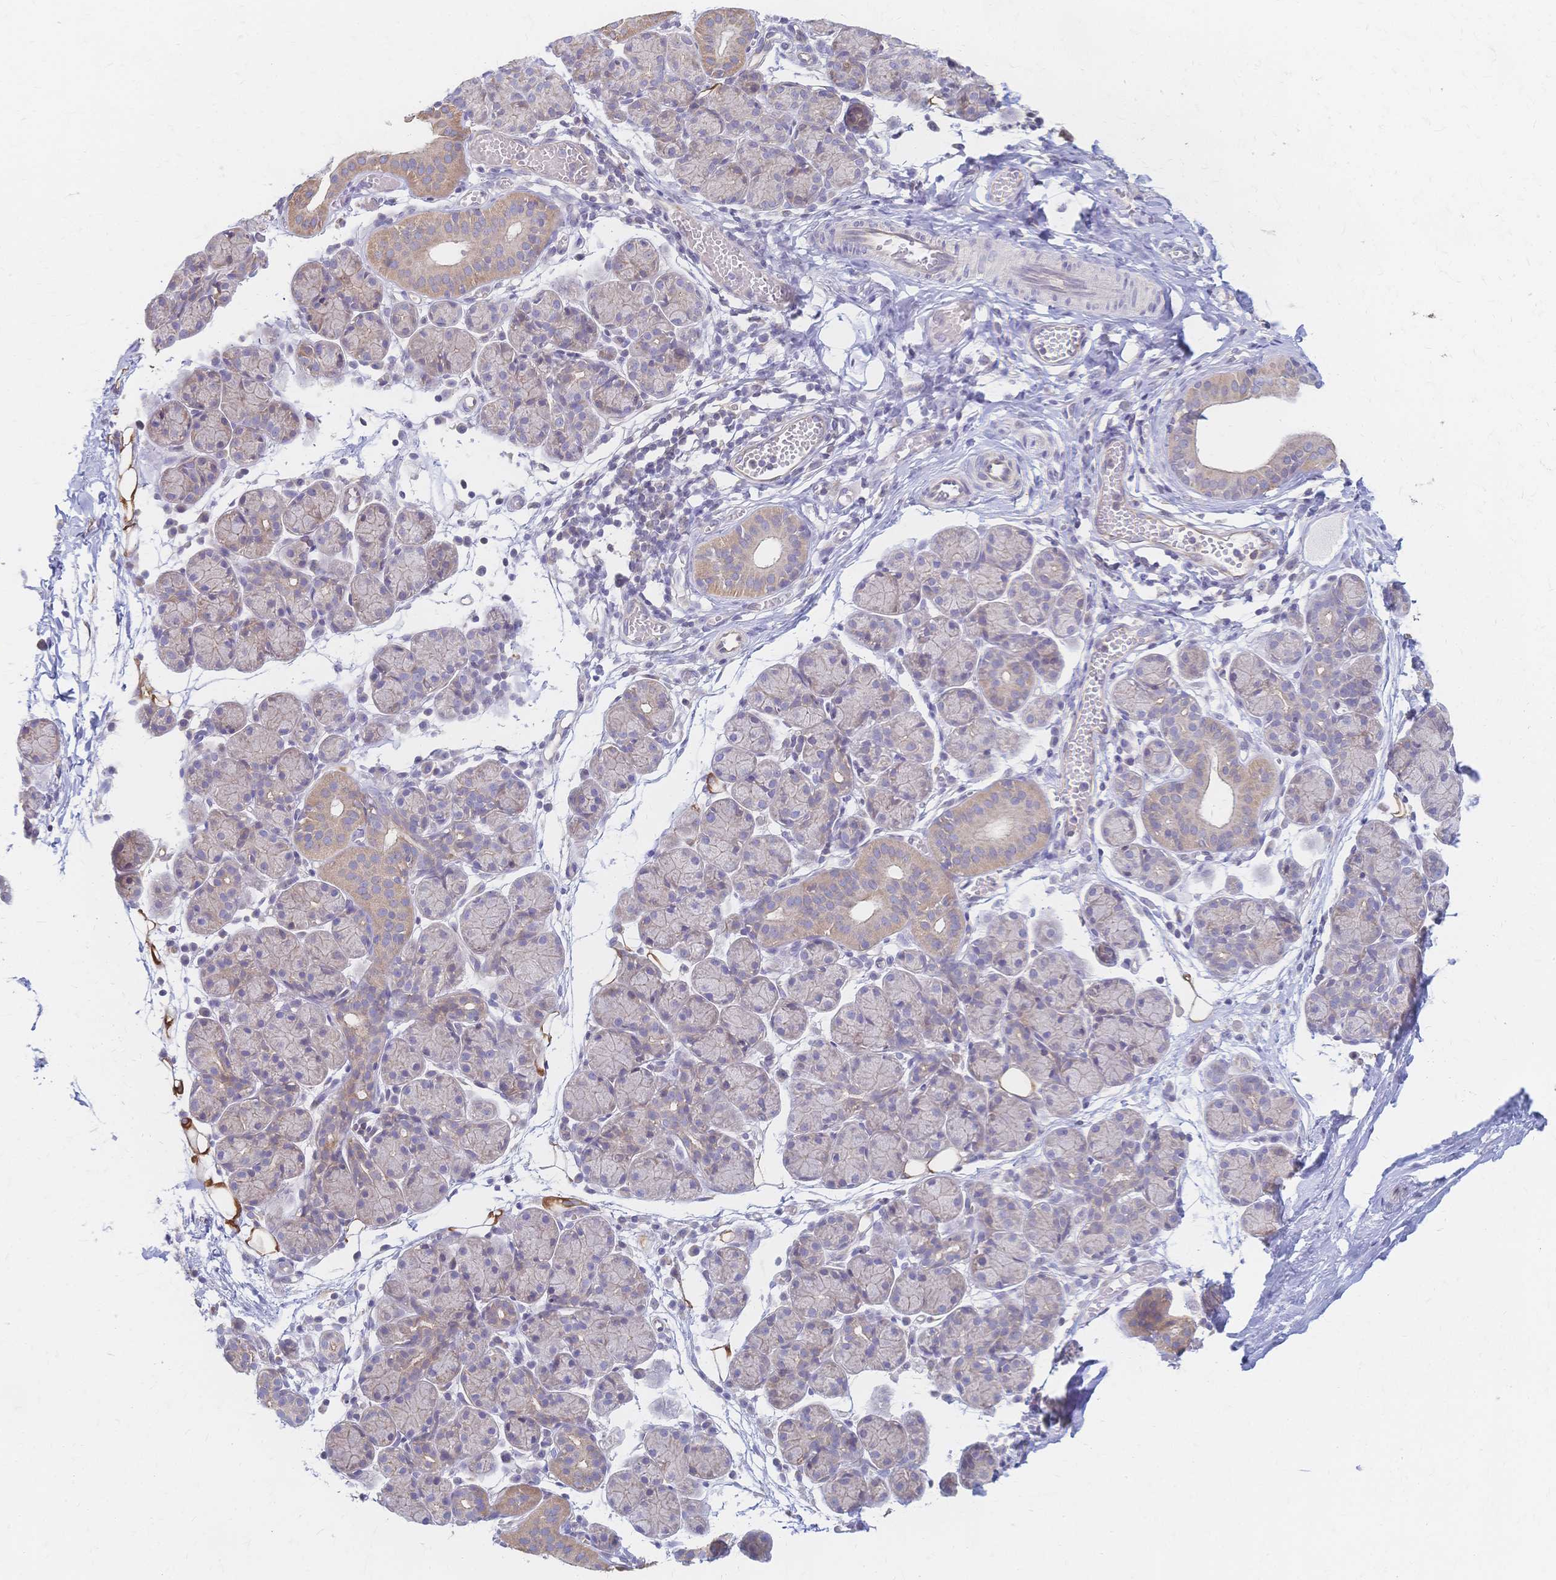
{"staining": {"intensity": "weak", "quantity": "<25%", "location": "cytoplasmic/membranous"}, "tissue": "salivary gland", "cell_type": "Glandular cells", "image_type": "normal", "snomed": [{"axis": "morphology", "description": "Normal tissue, NOS"}, {"axis": "morphology", "description": "Inflammation, NOS"}, {"axis": "topography", "description": "Lymph node"}, {"axis": "topography", "description": "Salivary gland"}], "caption": "IHC micrograph of unremarkable human salivary gland stained for a protein (brown), which shows no staining in glandular cells.", "gene": "CYB5A", "patient": {"sex": "male", "age": 3}}